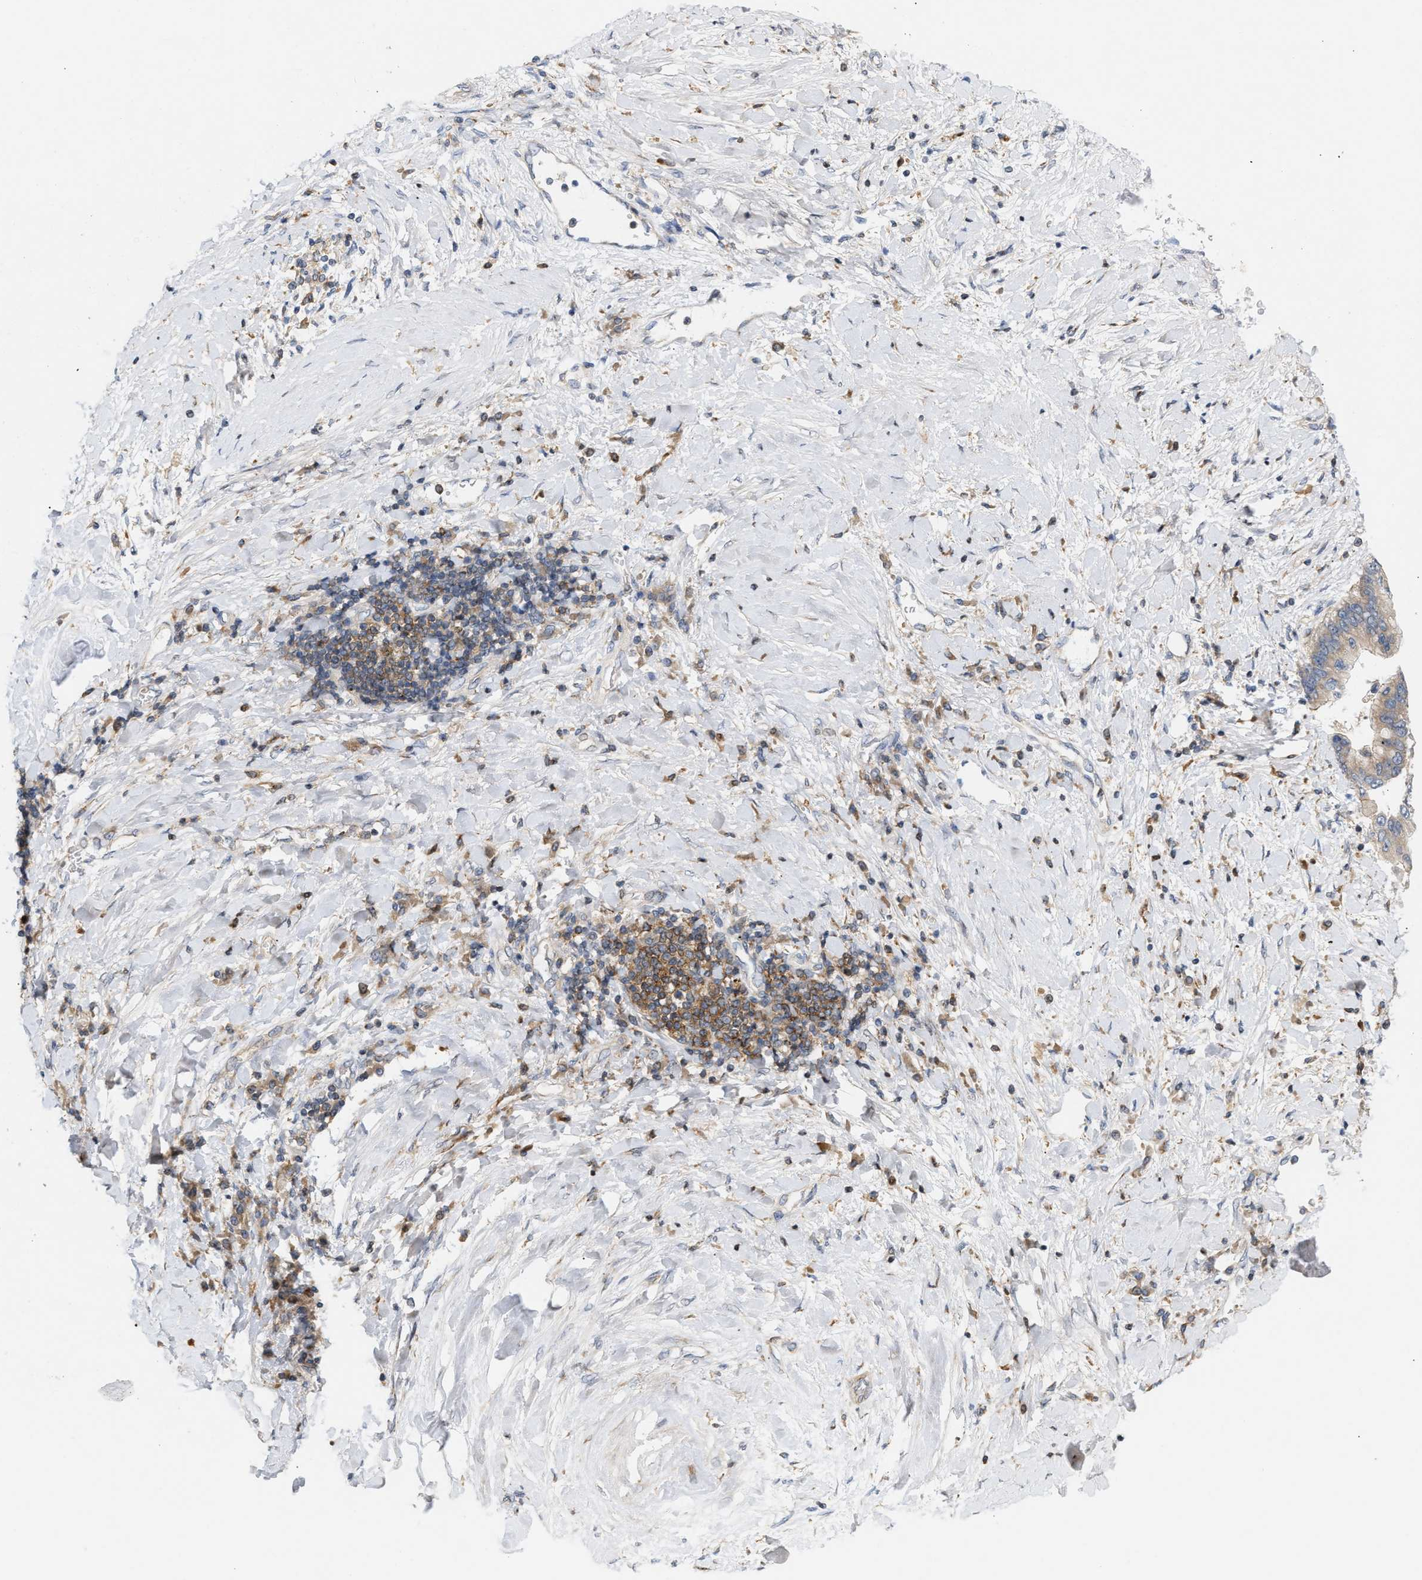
{"staining": {"intensity": "weak", "quantity": ">75%", "location": "cytoplasmic/membranous"}, "tissue": "liver cancer", "cell_type": "Tumor cells", "image_type": "cancer", "snomed": [{"axis": "morphology", "description": "Cholangiocarcinoma"}, {"axis": "topography", "description": "Liver"}], "caption": "The image reveals a brown stain indicating the presence of a protein in the cytoplasmic/membranous of tumor cells in liver cancer (cholangiocarcinoma).", "gene": "DBNL", "patient": {"sex": "male", "age": 50}}